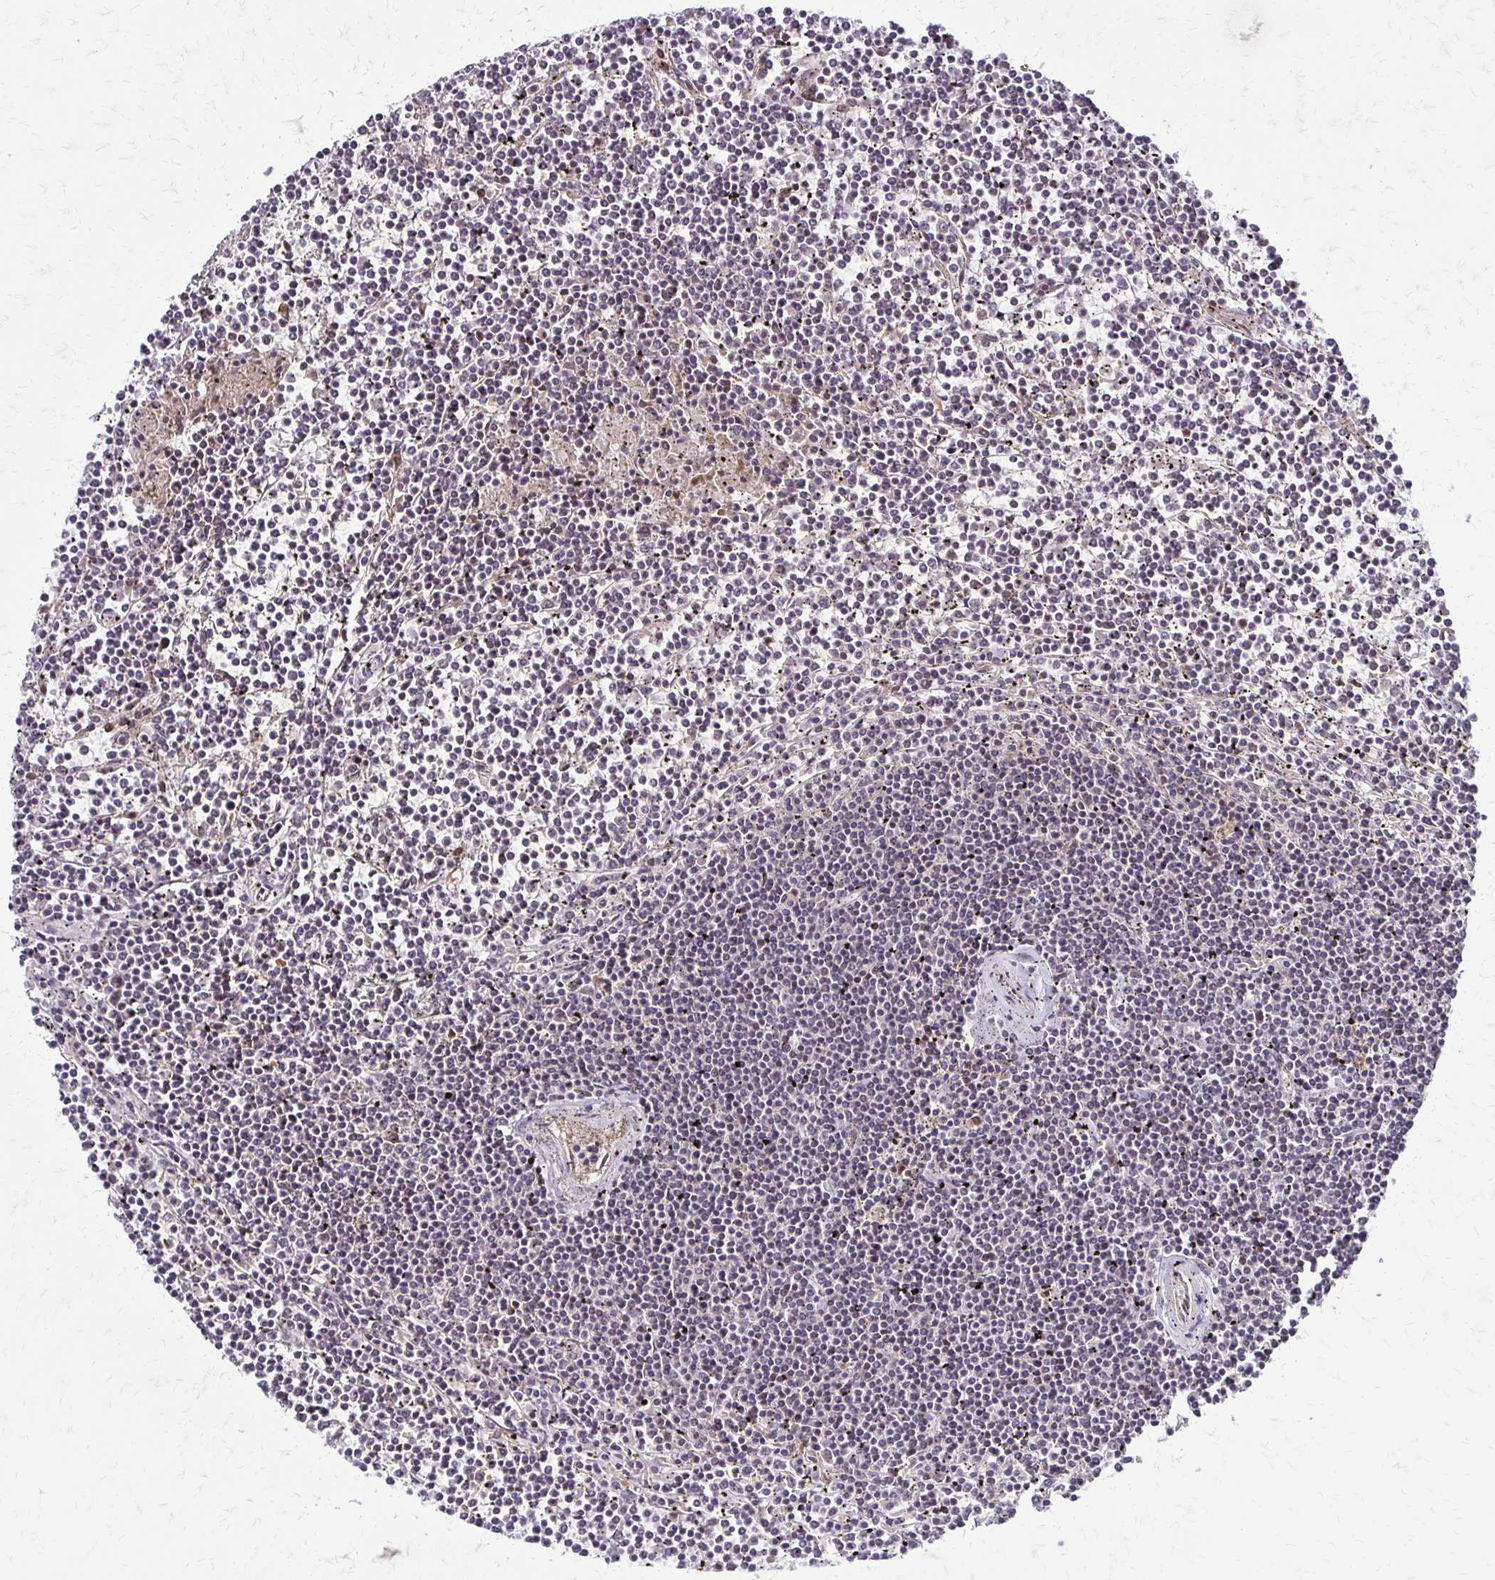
{"staining": {"intensity": "negative", "quantity": "none", "location": "none"}, "tissue": "lymphoma", "cell_type": "Tumor cells", "image_type": "cancer", "snomed": [{"axis": "morphology", "description": "Malignant lymphoma, non-Hodgkin's type, Low grade"}, {"axis": "topography", "description": "Spleen"}], "caption": "IHC image of neoplastic tissue: human lymphoma stained with DAB exhibits no significant protein staining in tumor cells. (IHC, brightfield microscopy, high magnification).", "gene": "TRIR", "patient": {"sex": "female", "age": 19}}